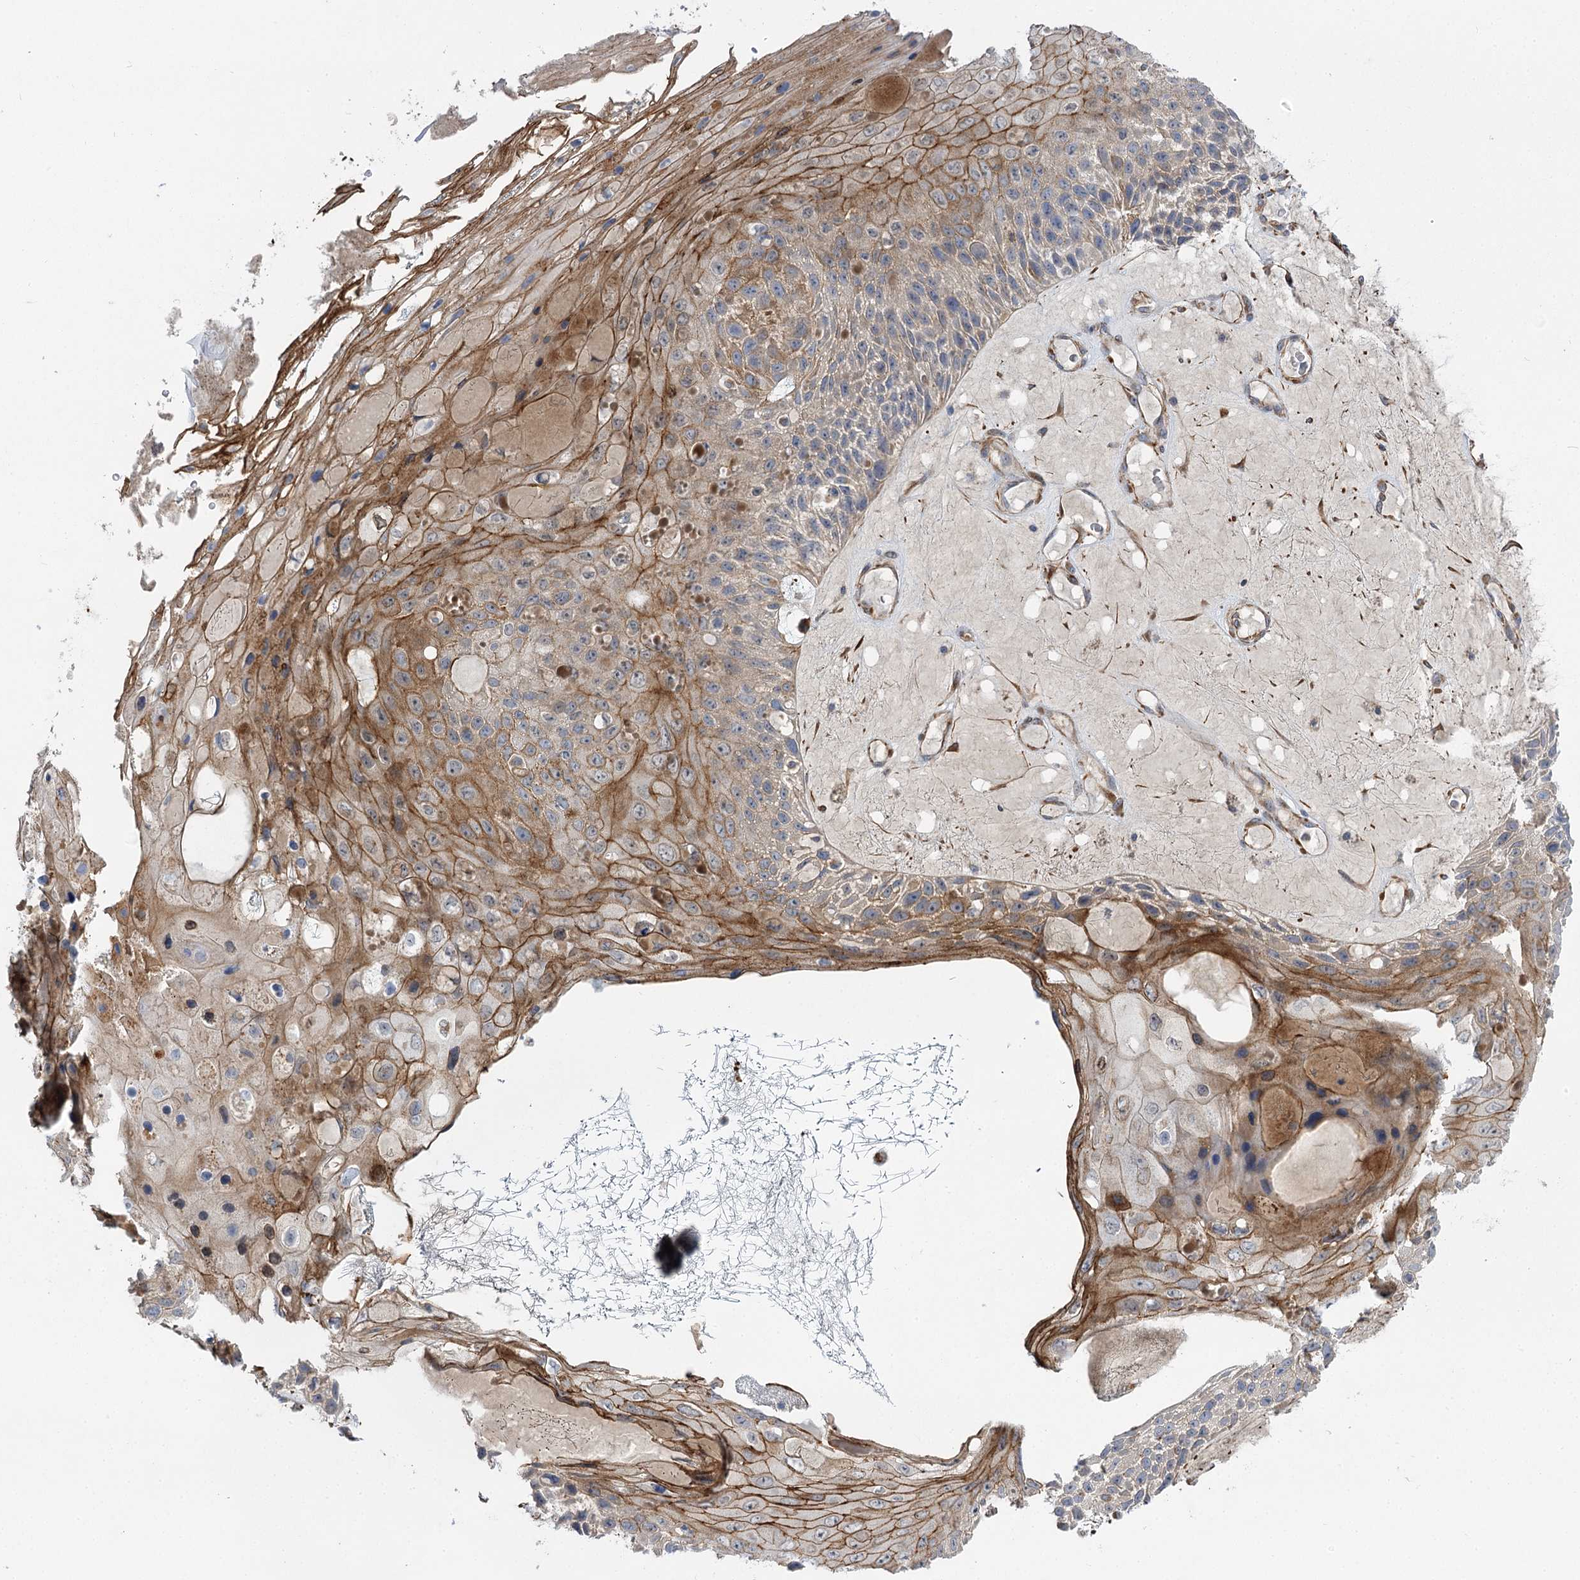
{"staining": {"intensity": "weak", "quantity": "25%-75%", "location": "cytoplasmic/membranous"}, "tissue": "skin cancer", "cell_type": "Tumor cells", "image_type": "cancer", "snomed": [{"axis": "morphology", "description": "Squamous cell carcinoma, NOS"}, {"axis": "topography", "description": "Skin"}], "caption": "This is a histology image of immunohistochemistry (IHC) staining of skin cancer, which shows weak expression in the cytoplasmic/membranous of tumor cells.", "gene": "KIAA0825", "patient": {"sex": "female", "age": 88}}